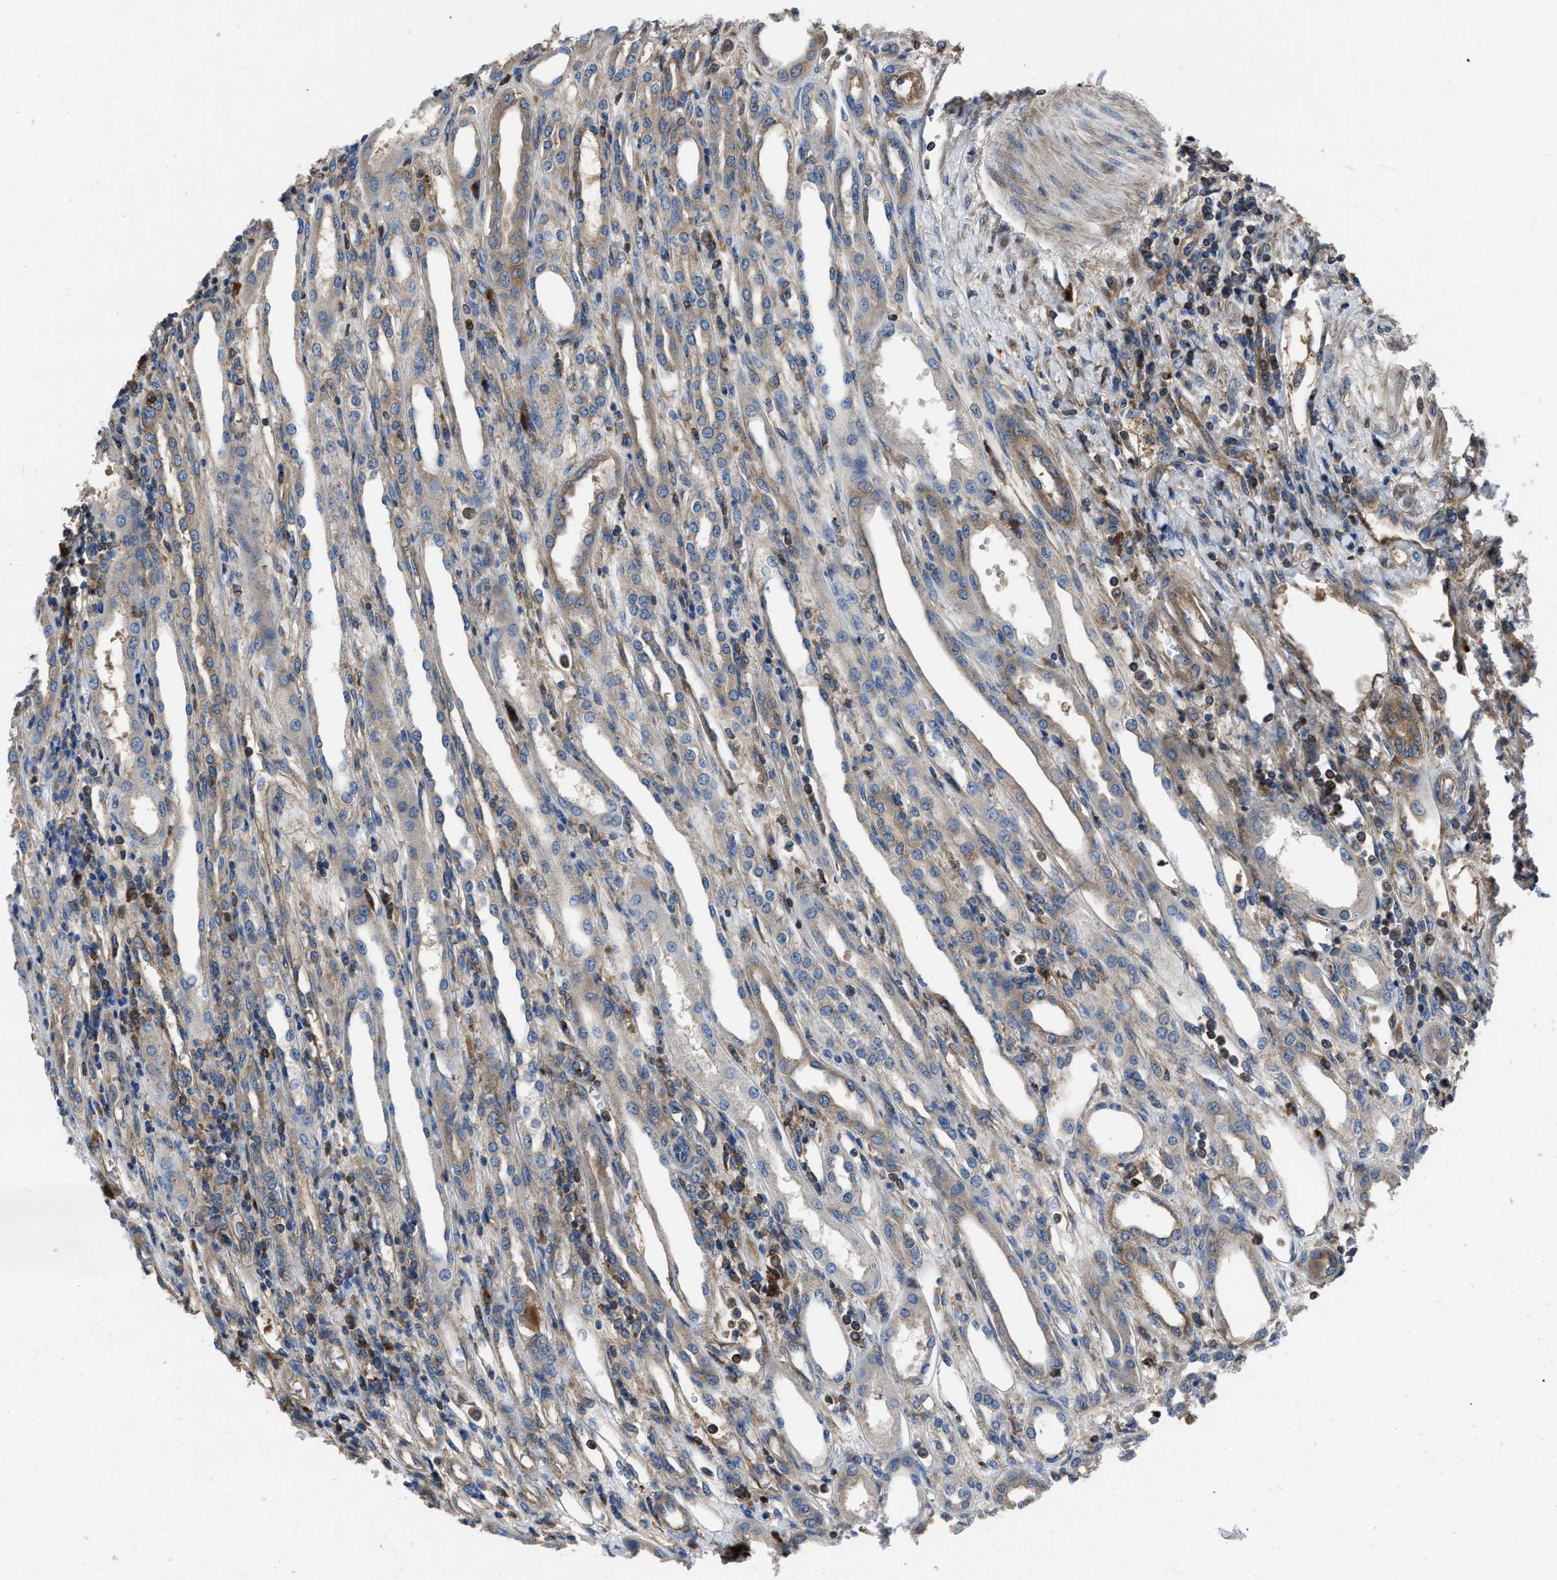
{"staining": {"intensity": "weak", "quantity": ">75%", "location": "cytoplasmic/membranous"}, "tissue": "renal cancer", "cell_type": "Tumor cells", "image_type": "cancer", "snomed": [{"axis": "morphology", "description": "Adenocarcinoma, NOS"}, {"axis": "topography", "description": "Kidney"}], "caption": "A micrograph of human adenocarcinoma (renal) stained for a protein reveals weak cytoplasmic/membranous brown staining in tumor cells.", "gene": "YARS1", "patient": {"sex": "female", "age": 54}}